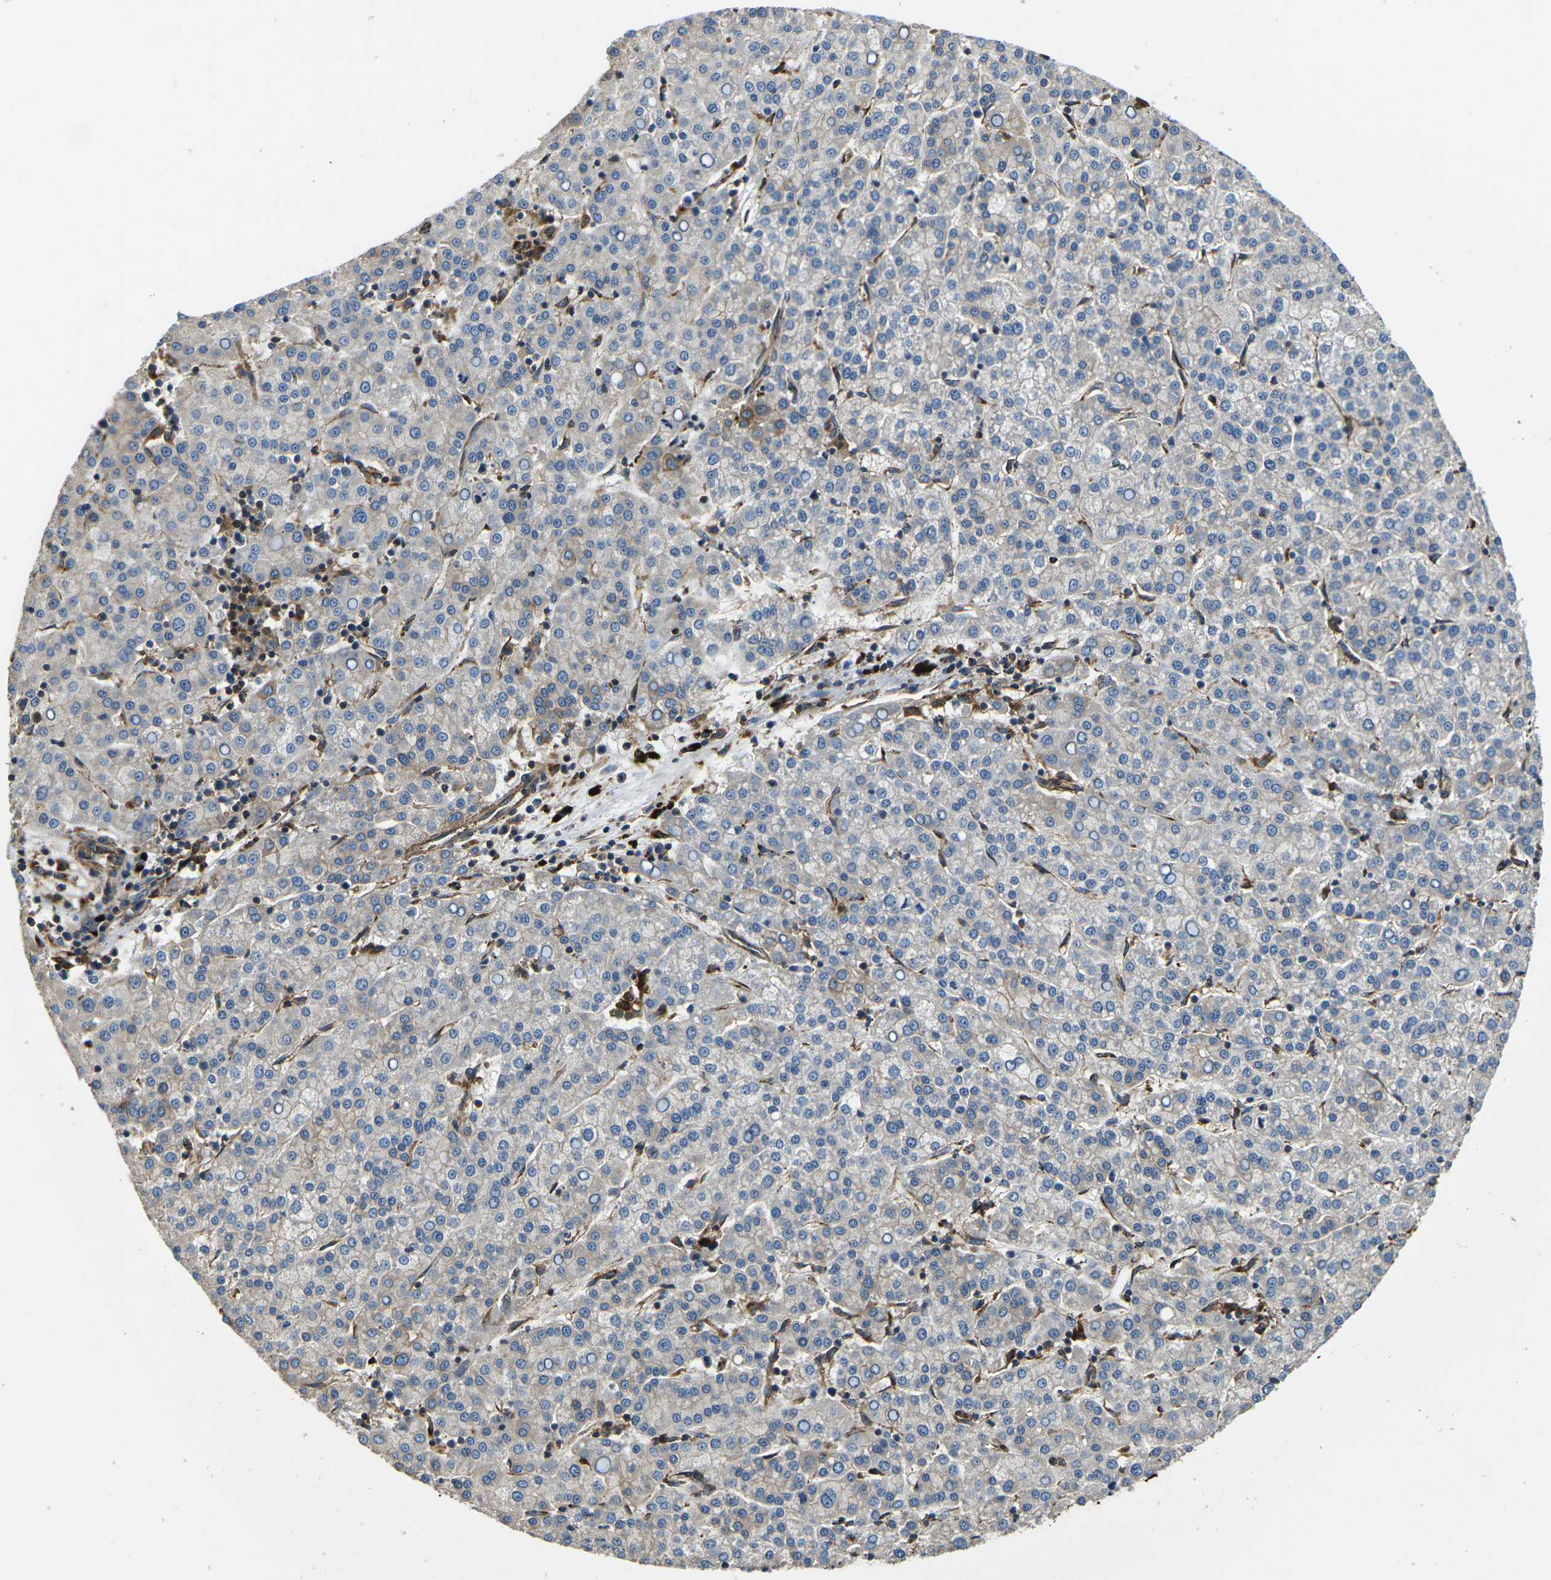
{"staining": {"intensity": "weak", "quantity": "25%-75%", "location": "cytoplasmic/membranous"}, "tissue": "liver cancer", "cell_type": "Tumor cells", "image_type": "cancer", "snomed": [{"axis": "morphology", "description": "Carcinoma, Hepatocellular, NOS"}, {"axis": "topography", "description": "Liver"}], "caption": "There is low levels of weak cytoplasmic/membranous positivity in tumor cells of liver cancer, as demonstrated by immunohistochemical staining (brown color).", "gene": "KCNJ15", "patient": {"sex": "female", "age": 58}}